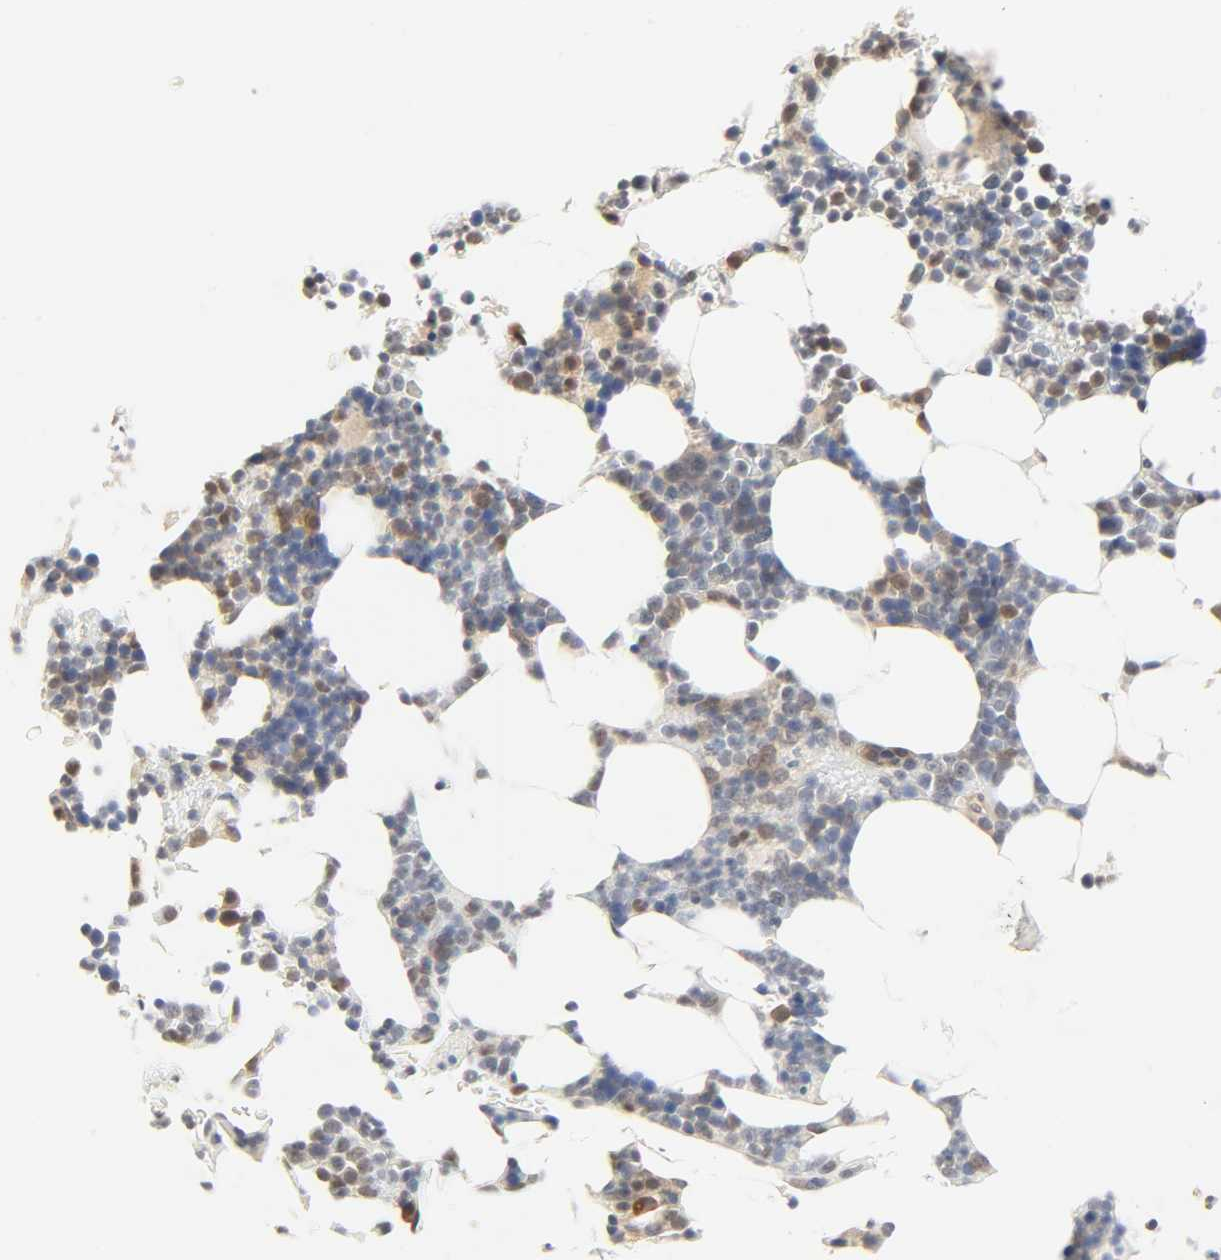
{"staining": {"intensity": "moderate", "quantity": "25%-75%", "location": "cytoplasmic/membranous"}, "tissue": "bone marrow", "cell_type": "Hematopoietic cells", "image_type": "normal", "snomed": [{"axis": "morphology", "description": "Normal tissue, NOS"}, {"axis": "topography", "description": "Bone marrow"}], "caption": "DAB immunohistochemical staining of normal human bone marrow exhibits moderate cytoplasmic/membranous protein expression in about 25%-75% of hematopoietic cells.", "gene": "ACSS2", "patient": {"sex": "female", "age": 73}}